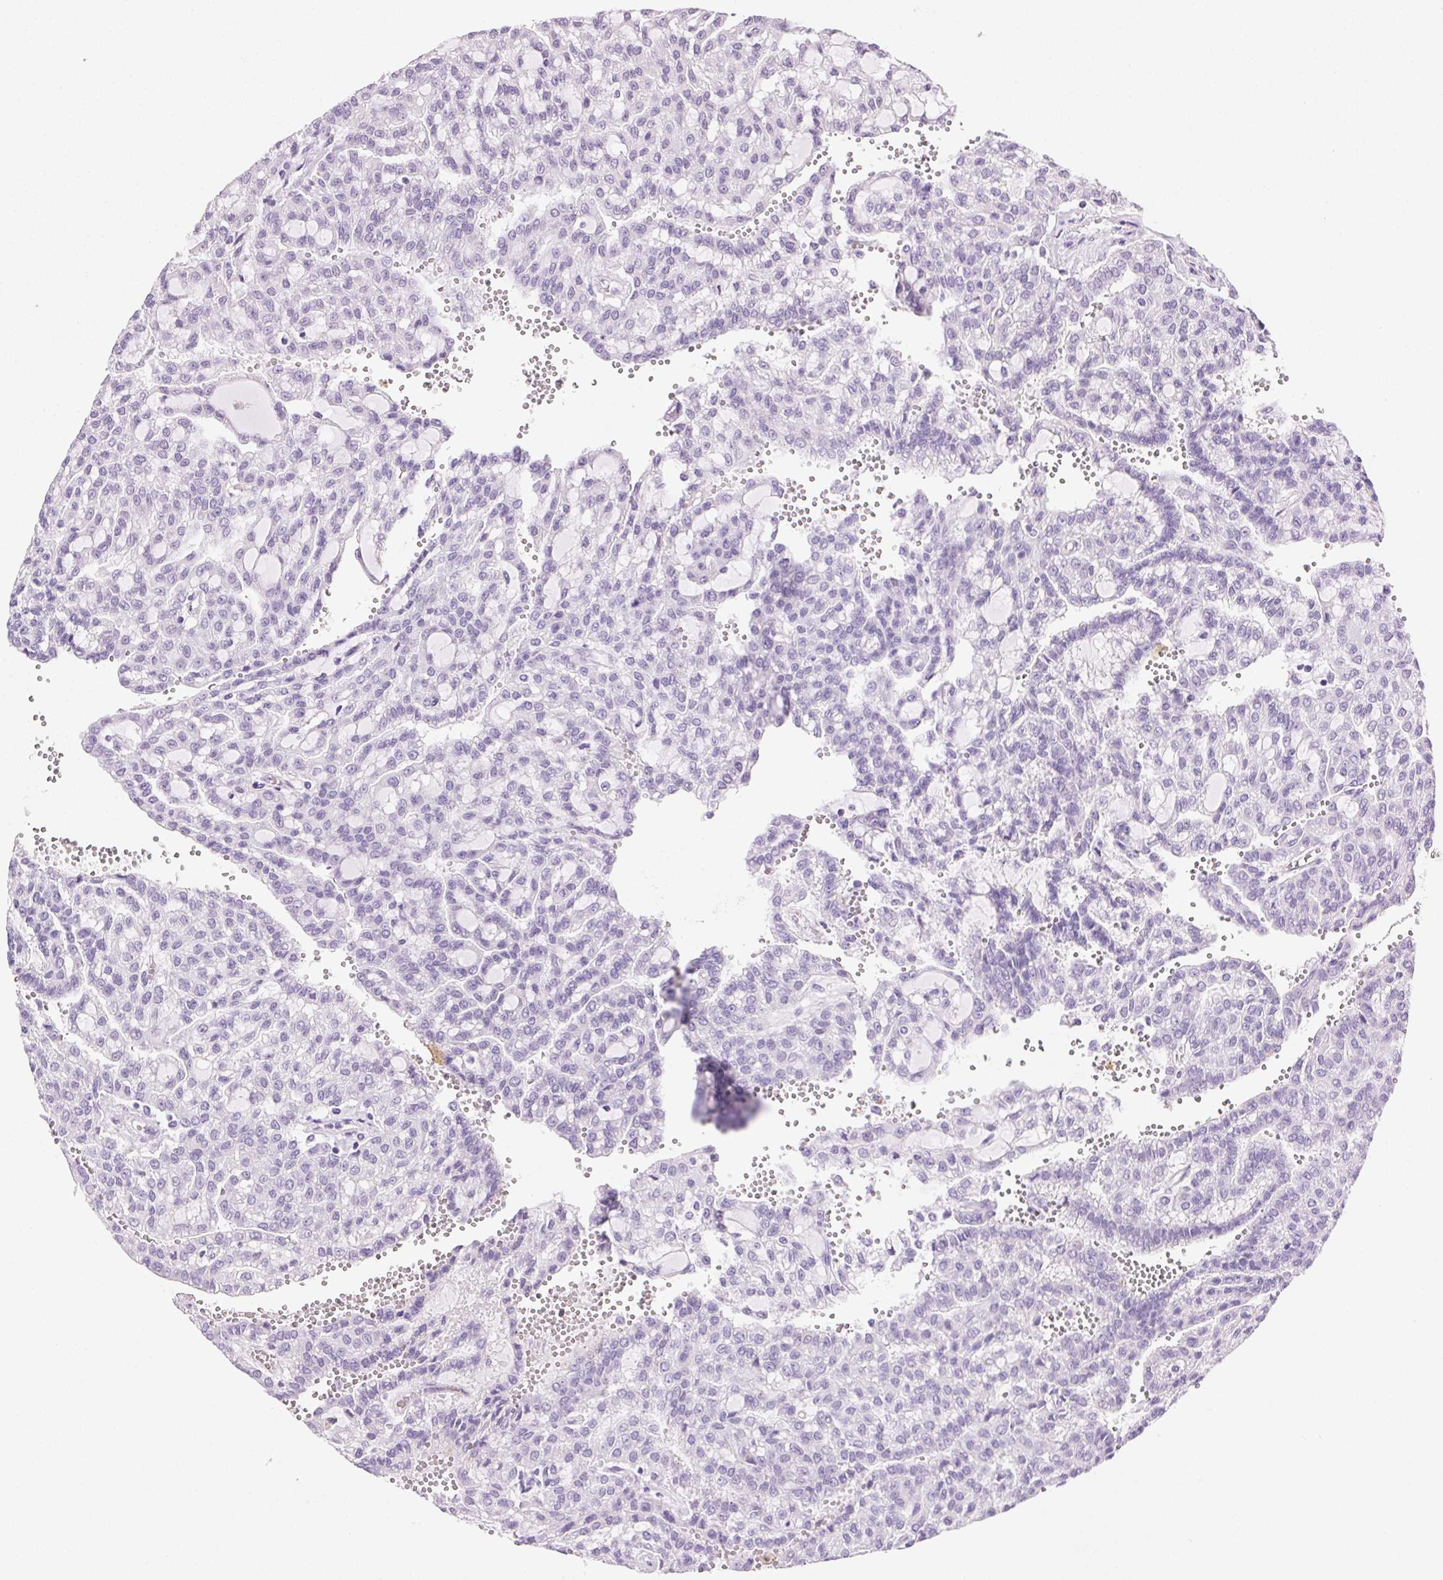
{"staining": {"intensity": "negative", "quantity": "none", "location": "none"}, "tissue": "renal cancer", "cell_type": "Tumor cells", "image_type": "cancer", "snomed": [{"axis": "morphology", "description": "Adenocarcinoma, NOS"}, {"axis": "topography", "description": "Kidney"}], "caption": "An immunohistochemistry photomicrograph of renal cancer (adenocarcinoma) is shown. There is no staining in tumor cells of renal cancer (adenocarcinoma). The staining was performed using DAB to visualize the protein expression in brown, while the nuclei were stained in blue with hematoxylin (Magnification: 20x).", "gene": "CLDN10", "patient": {"sex": "male", "age": 63}}